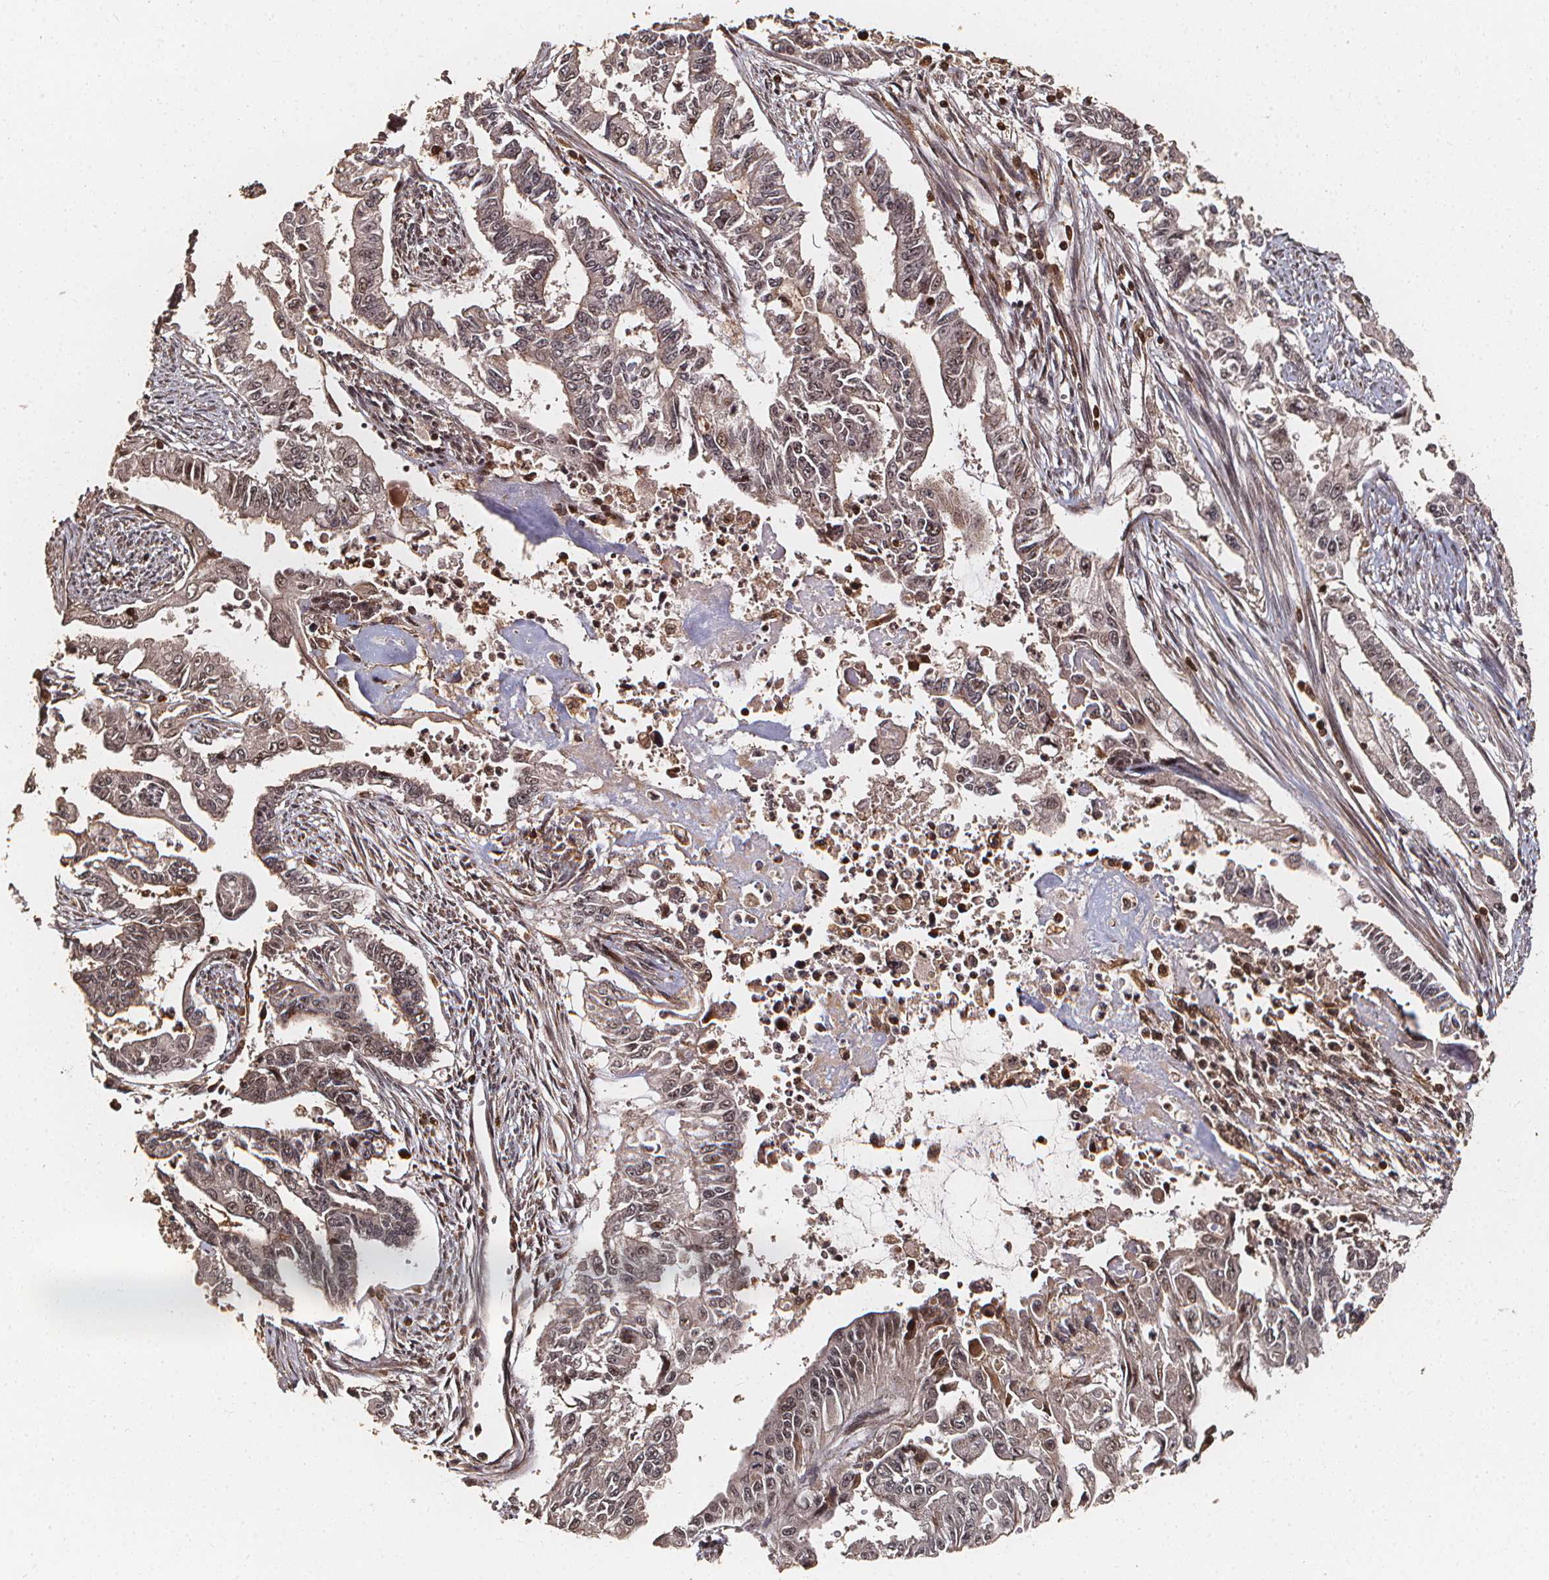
{"staining": {"intensity": "weak", "quantity": "25%-75%", "location": "cytoplasmic/membranous,nuclear"}, "tissue": "endometrial cancer", "cell_type": "Tumor cells", "image_type": "cancer", "snomed": [{"axis": "morphology", "description": "Adenocarcinoma, NOS"}, {"axis": "topography", "description": "Uterus"}], "caption": "Tumor cells display low levels of weak cytoplasmic/membranous and nuclear positivity in approximately 25%-75% of cells in adenocarcinoma (endometrial). (DAB (3,3'-diaminobenzidine) IHC, brown staining for protein, blue staining for nuclei).", "gene": "EXOSC9", "patient": {"sex": "female", "age": 59}}